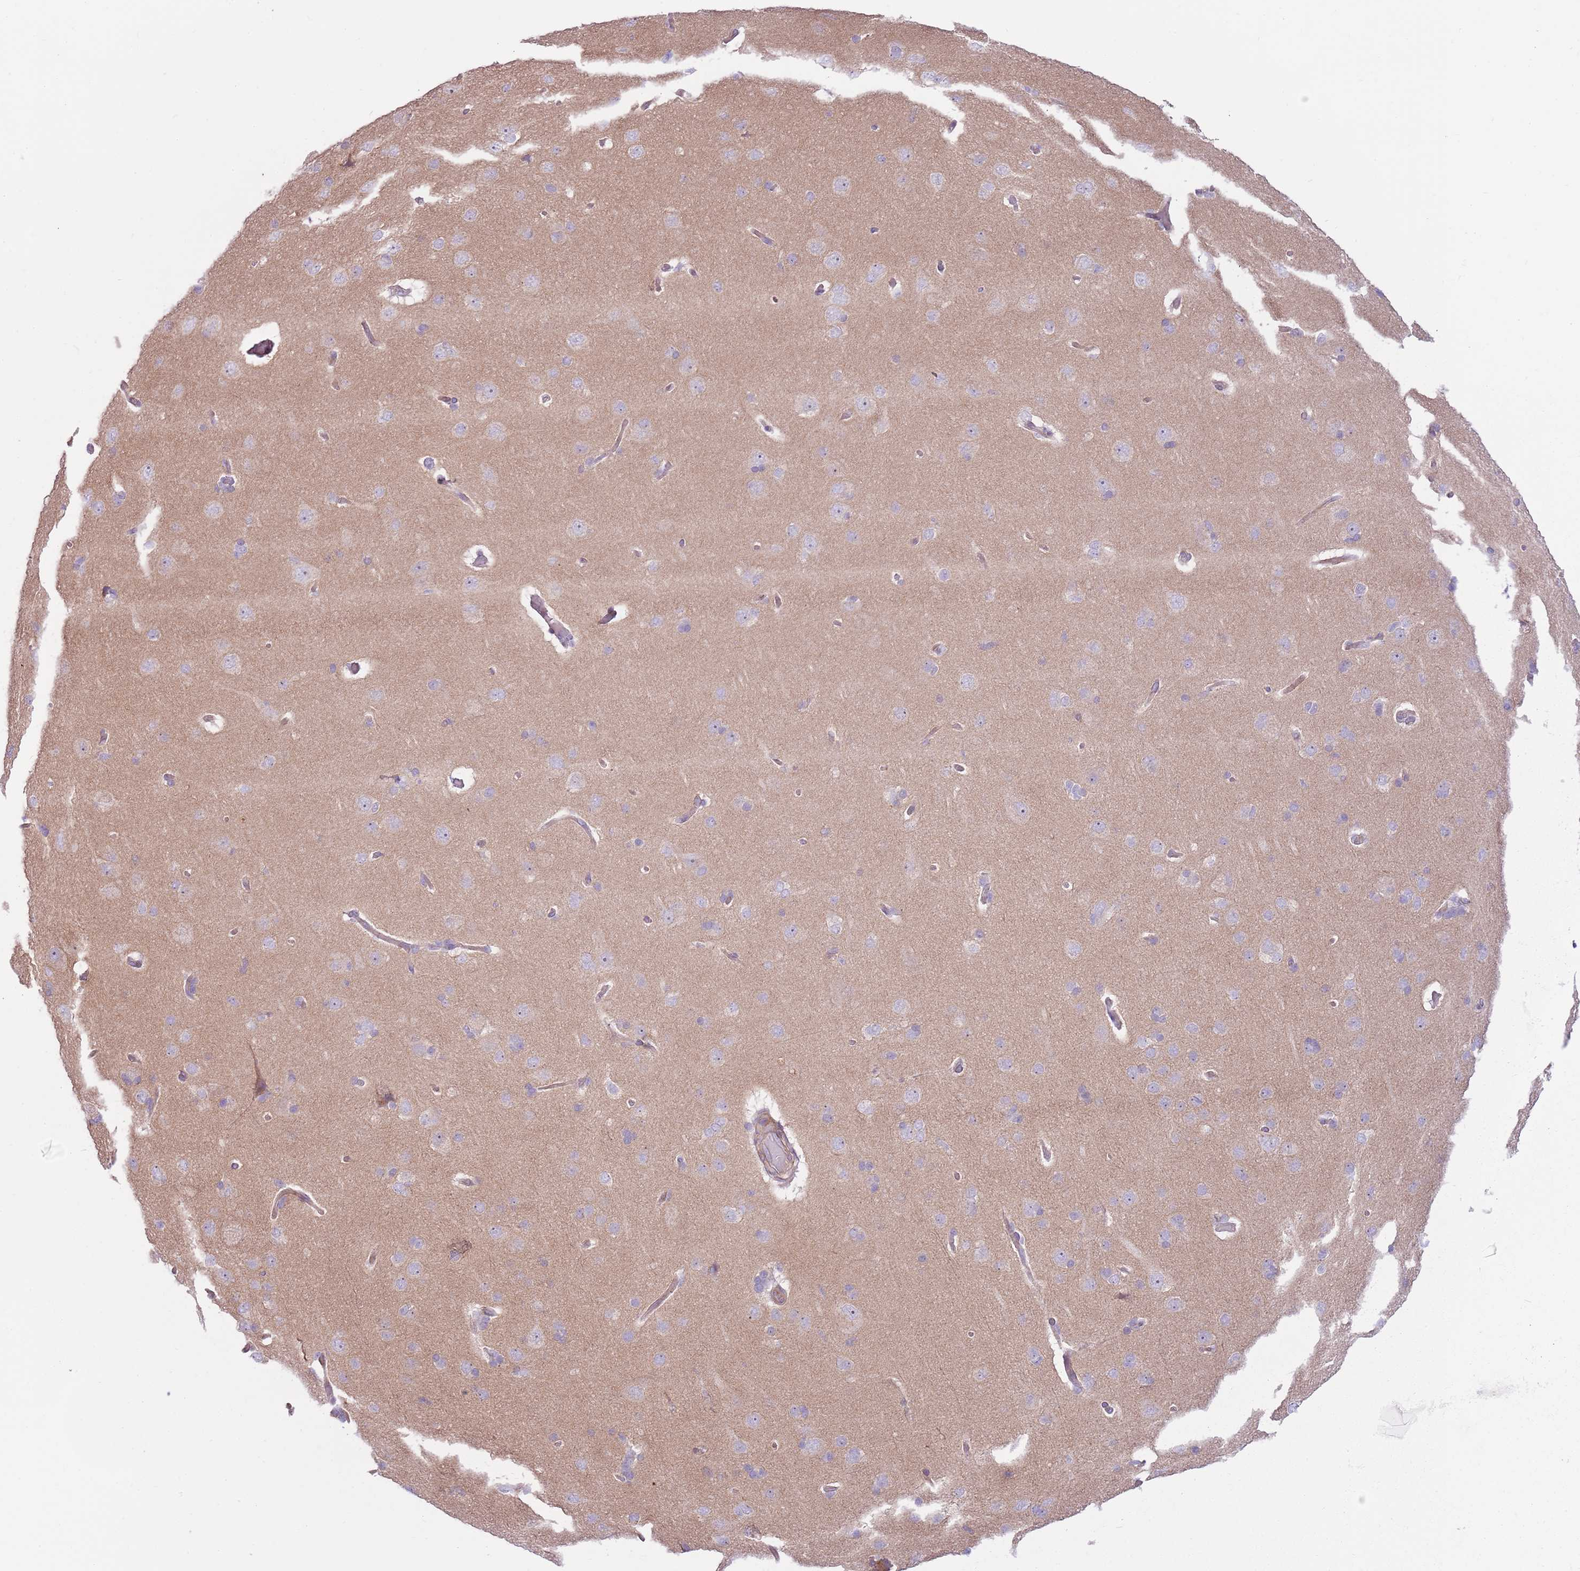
{"staining": {"intensity": "weak", "quantity": "<25%", "location": "cytoplasmic/membranous"}, "tissue": "cerebral cortex", "cell_type": "Endothelial cells", "image_type": "normal", "snomed": [{"axis": "morphology", "description": "Normal tissue, NOS"}, {"axis": "topography", "description": "Cerebral cortex"}], "caption": "The micrograph demonstrates no significant positivity in endothelial cells of cerebral cortex.", "gene": "MRO", "patient": {"sex": "male", "age": 62}}